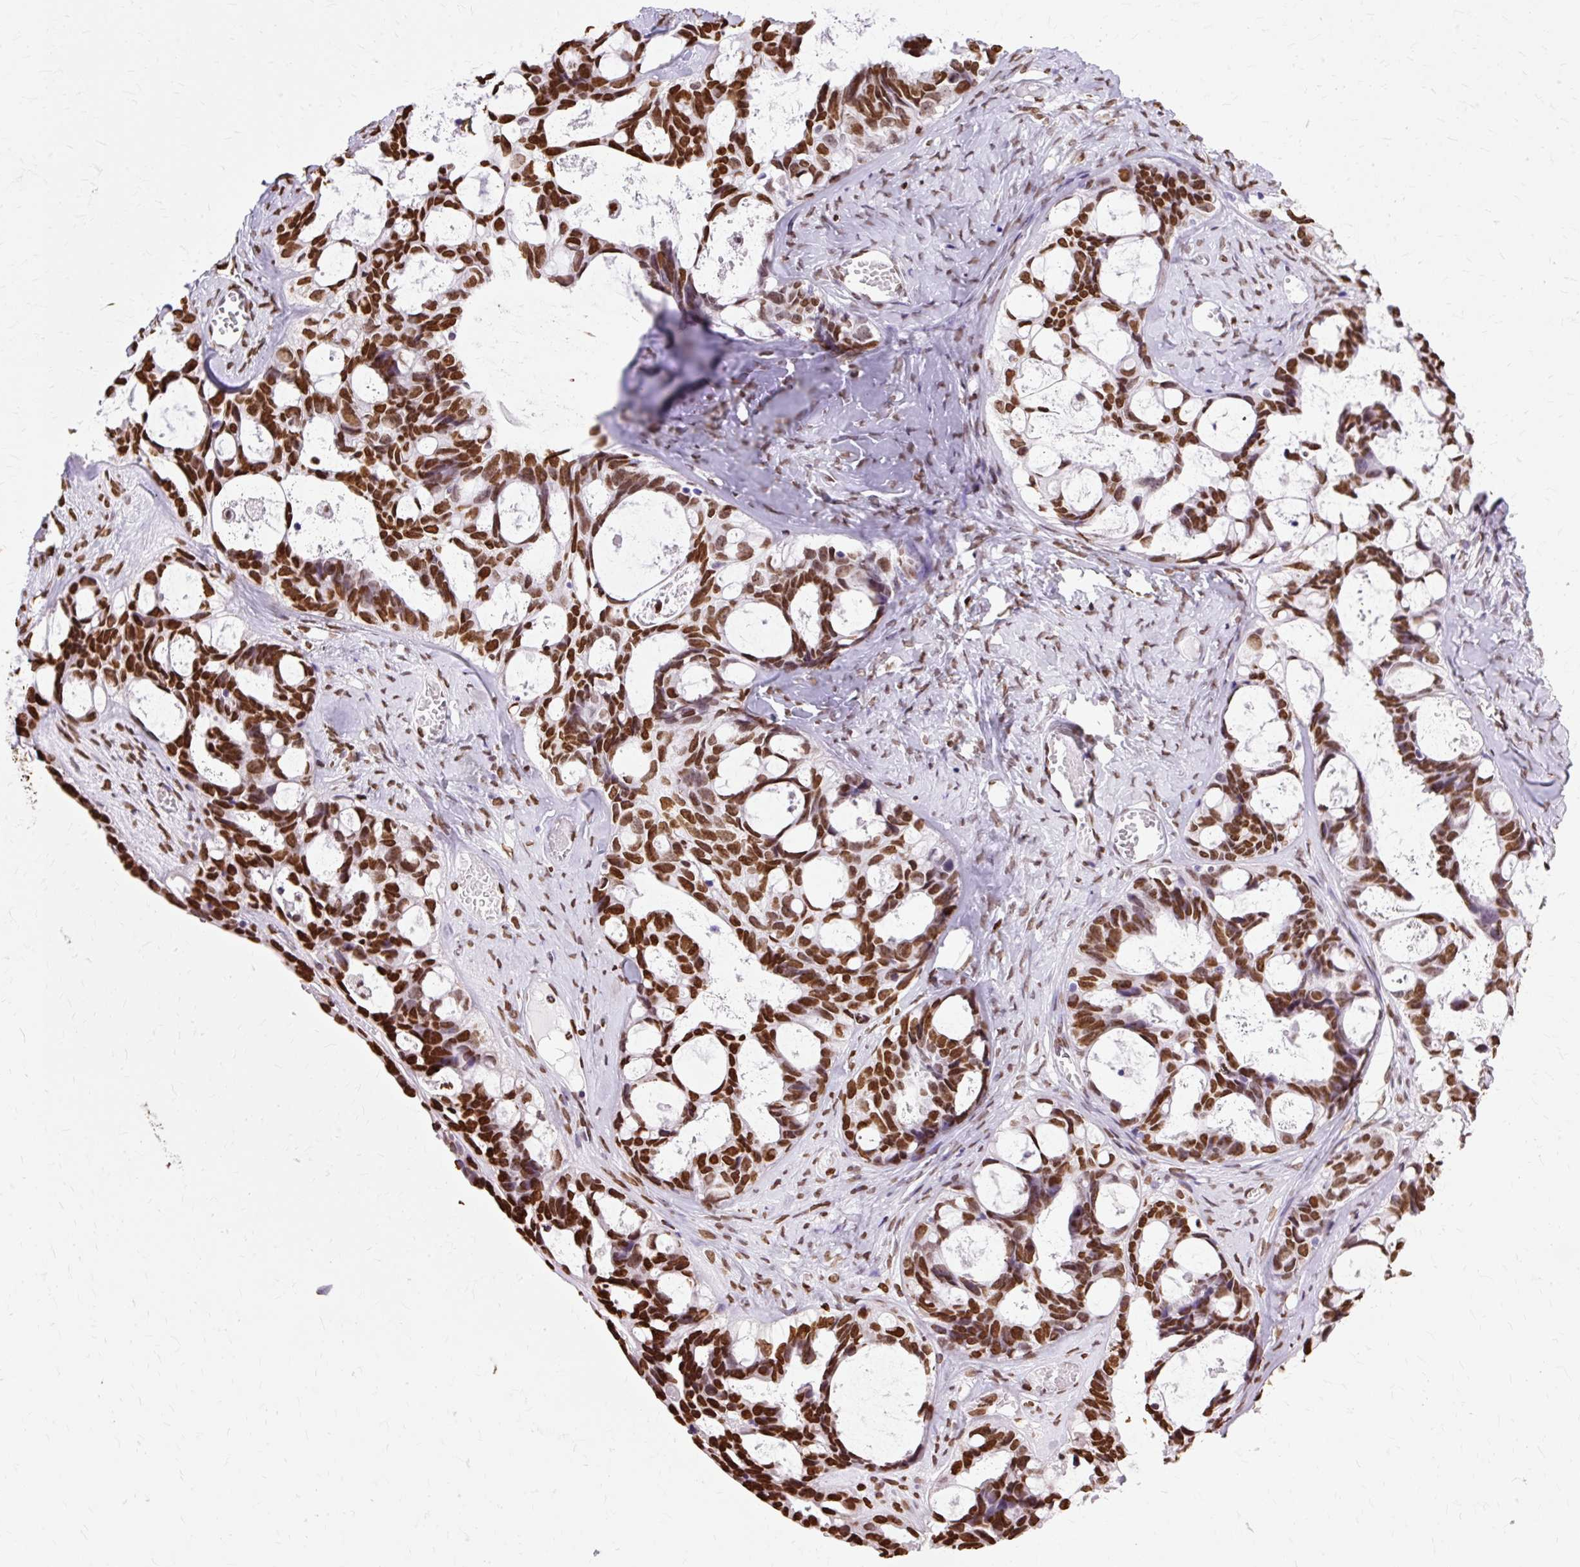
{"staining": {"intensity": "strong", "quantity": ">75%", "location": "nuclear"}, "tissue": "ovarian cancer", "cell_type": "Tumor cells", "image_type": "cancer", "snomed": [{"axis": "morphology", "description": "Cystadenocarcinoma, serous, NOS"}, {"axis": "topography", "description": "Ovary"}], "caption": "A photomicrograph of ovarian cancer stained for a protein exhibits strong nuclear brown staining in tumor cells.", "gene": "TMEM184C", "patient": {"sex": "female", "age": 69}}